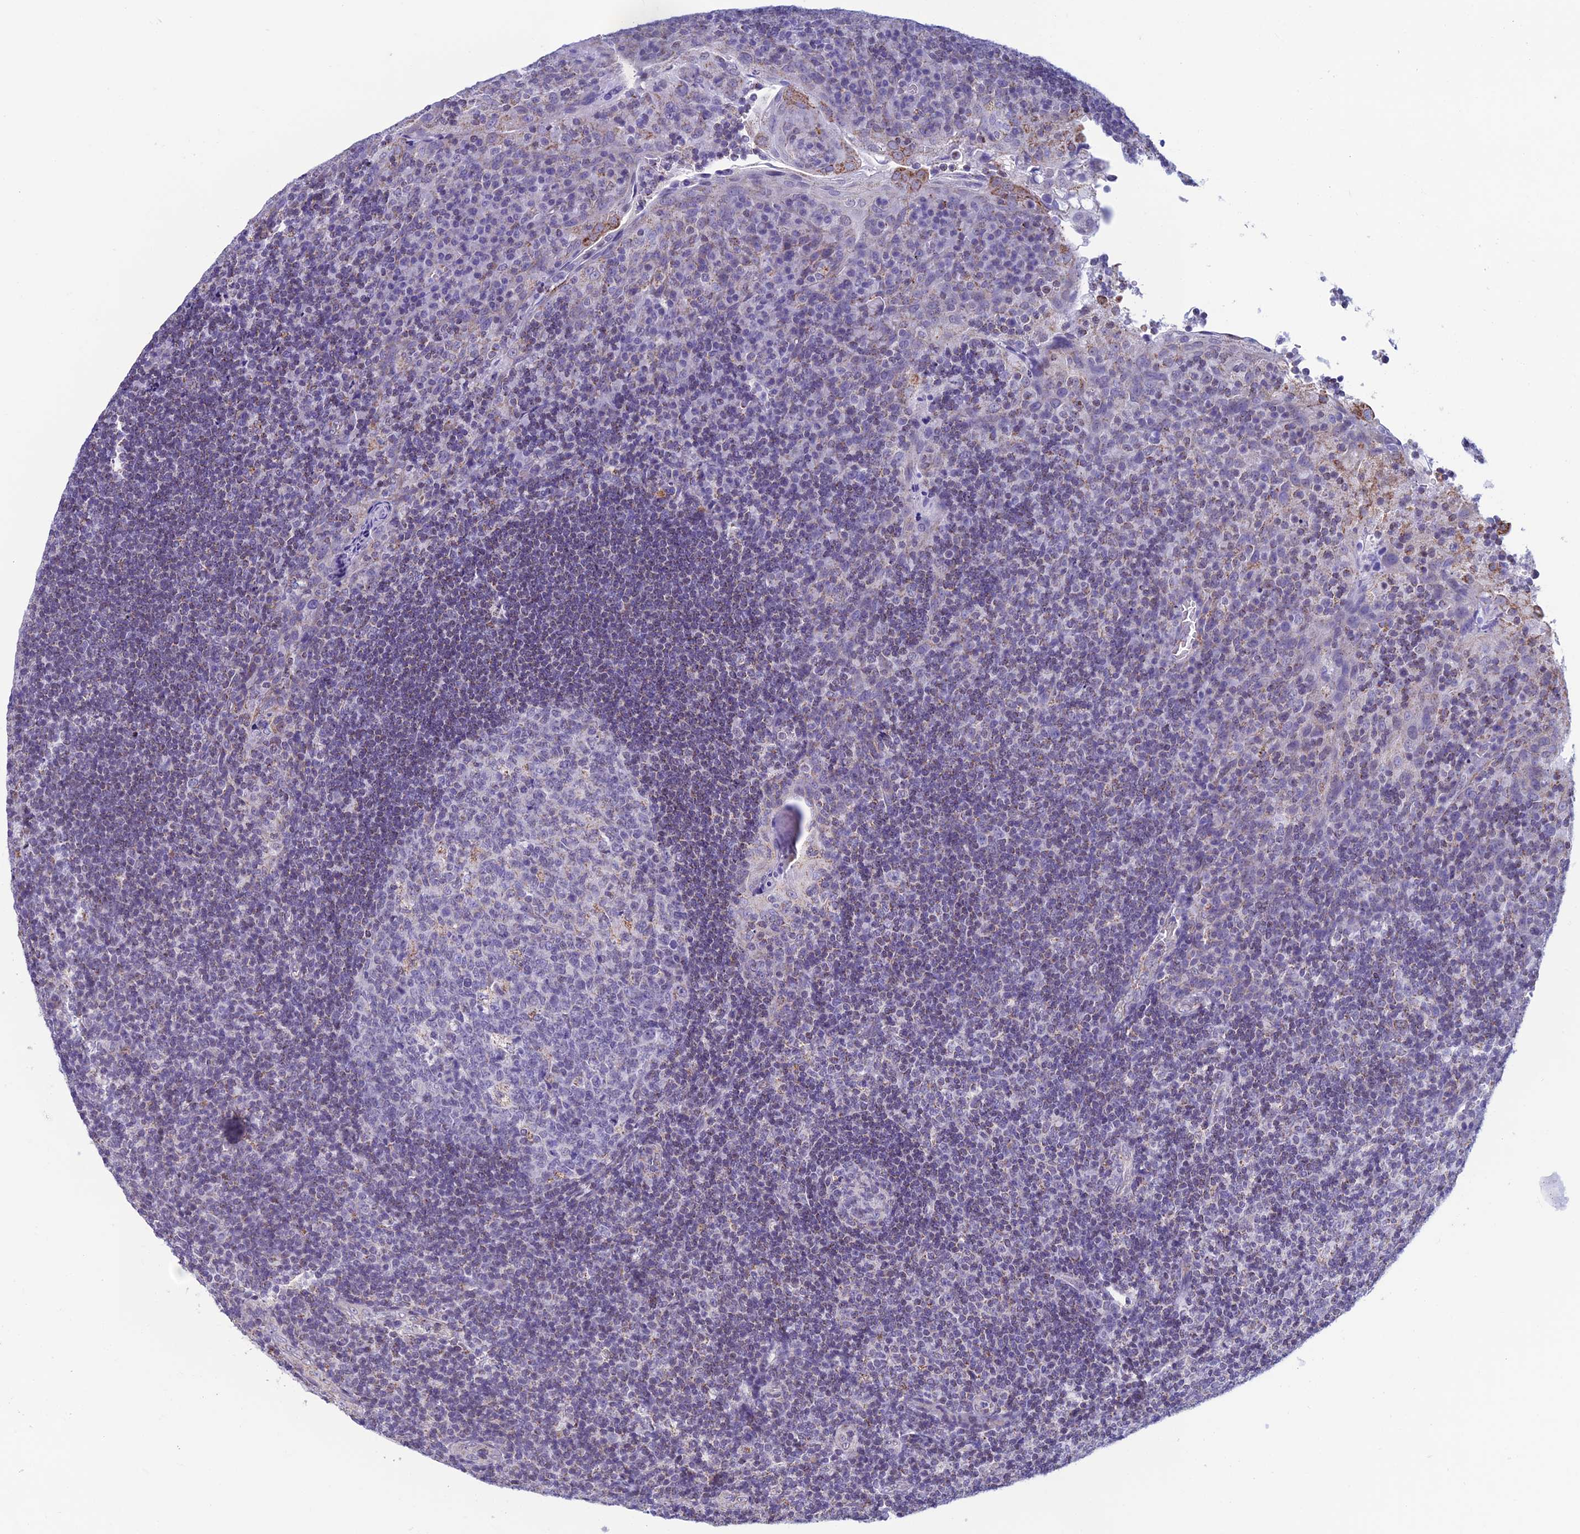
{"staining": {"intensity": "moderate", "quantity": "<25%", "location": "cytoplasmic/membranous"}, "tissue": "tonsil", "cell_type": "Germinal center cells", "image_type": "normal", "snomed": [{"axis": "morphology", "description": "Normal tissue, NOS"}, {"axis": "topography", "description": "Tonsil"}], "caption": "Germinal center cells show low levels of moderate cytoplasmic/membranous positivity in approximately <25% of cells in benign tonsil.", "gene": "ZNG1A", "patient": {"sex": "male", "age": 17}}